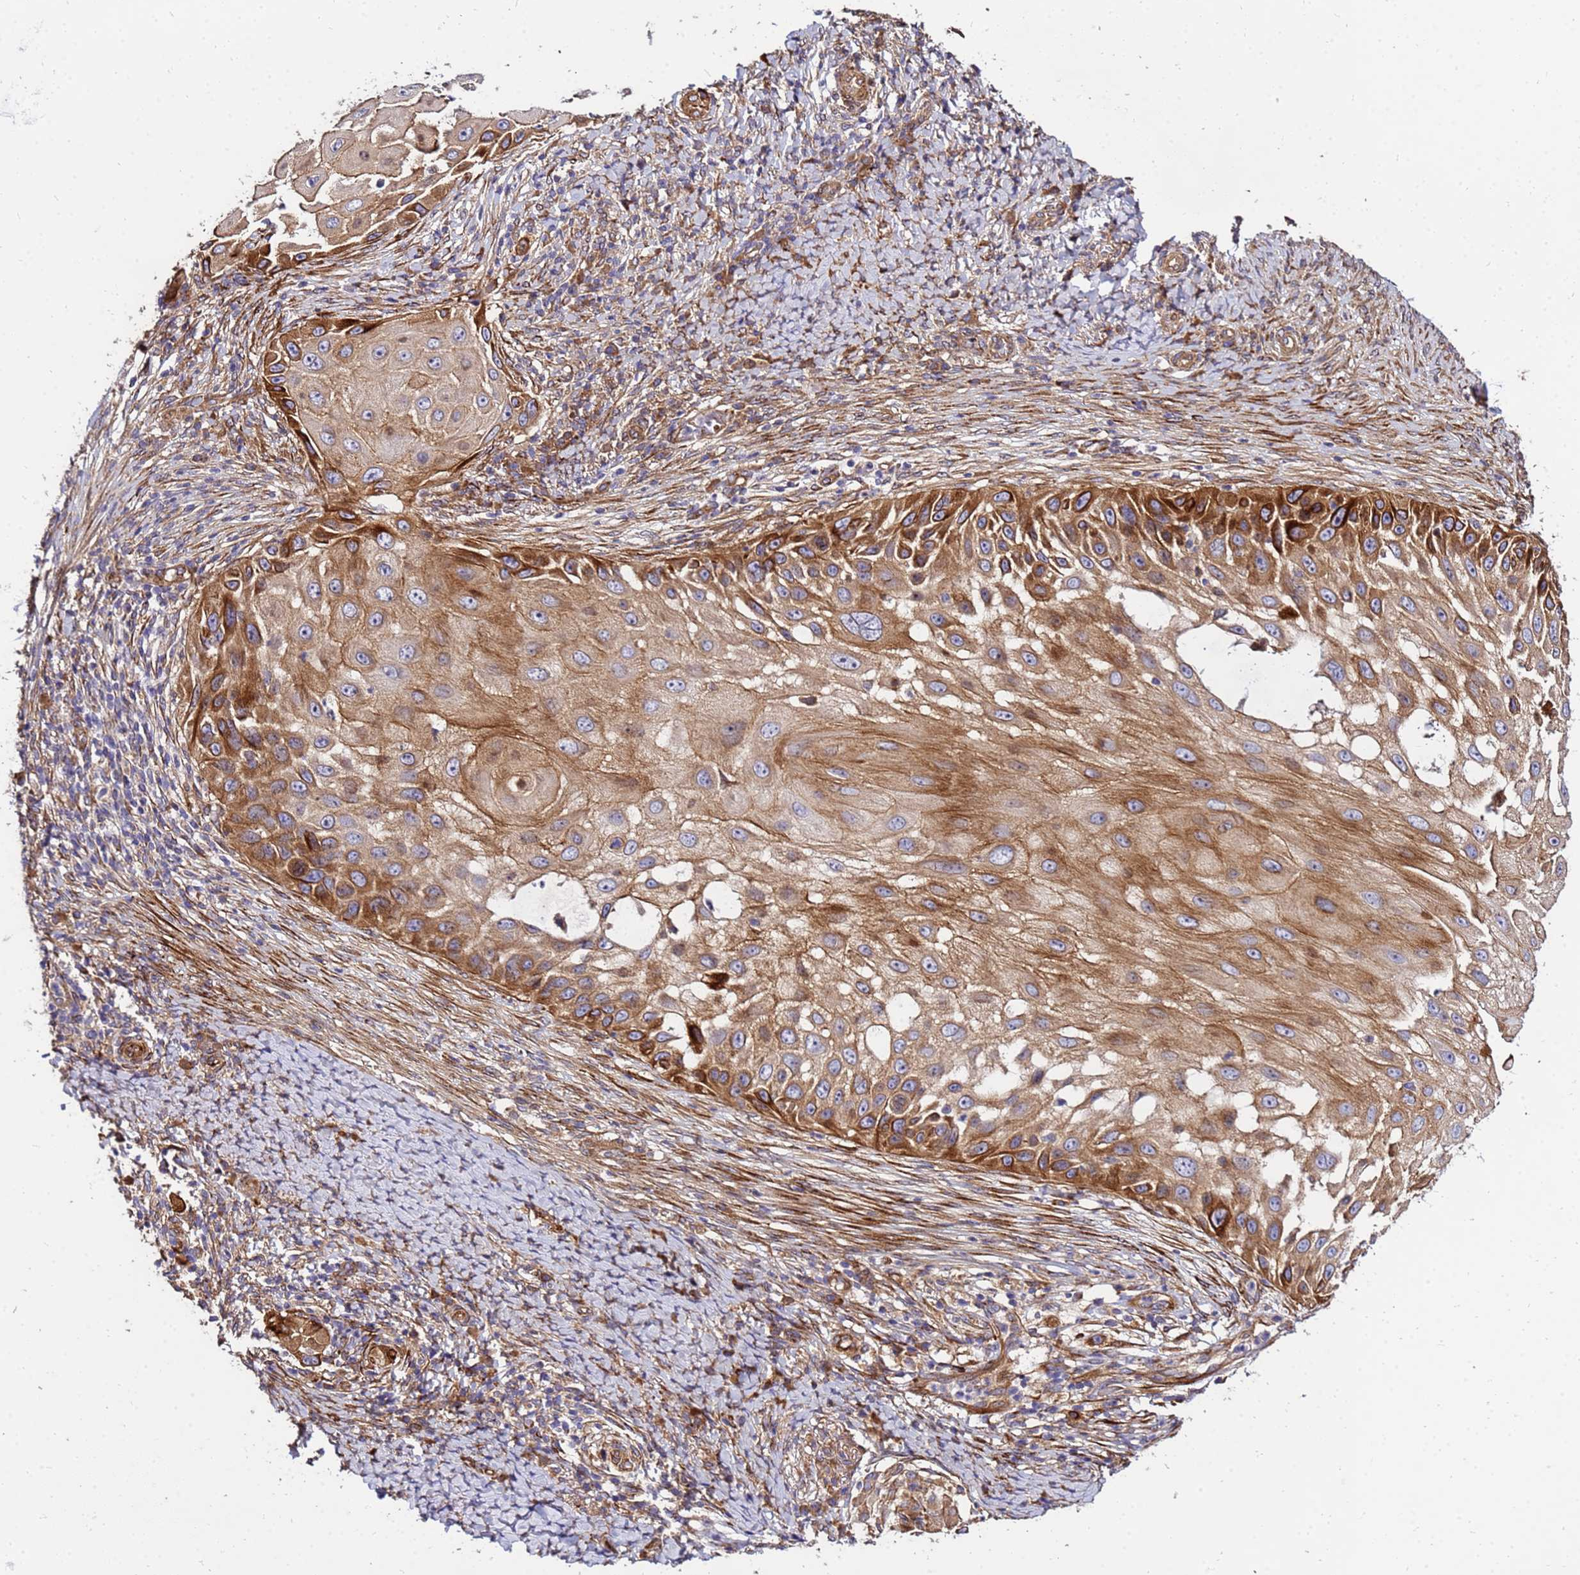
{"staining": {"intensity": "strong", "quantity": ">75%", "location": "cytoplasmic/membranous"}, "tissue": "skin cancer", "cell_type": "Tumor cells", "image_type": "cancer", "snomed": [{"axis": "morphology", "description": "Squamous cell carcinoma, NOS"}, {"axis": "topography", "description": "Skin"}], "caption": "Immunohistochemical staining of human skin cancer demonstrates strong cytoplasmic/membranous protein expression in about >75% of tumor cells. The staining is performed using DAB (3,3'-diaminobenzidine) brown chromogen to label protein expression. The nuclei are counter-stained blue using hematoxylin.", "gene": "WWC2", "patient": {"sex": "female", "age": 44}}